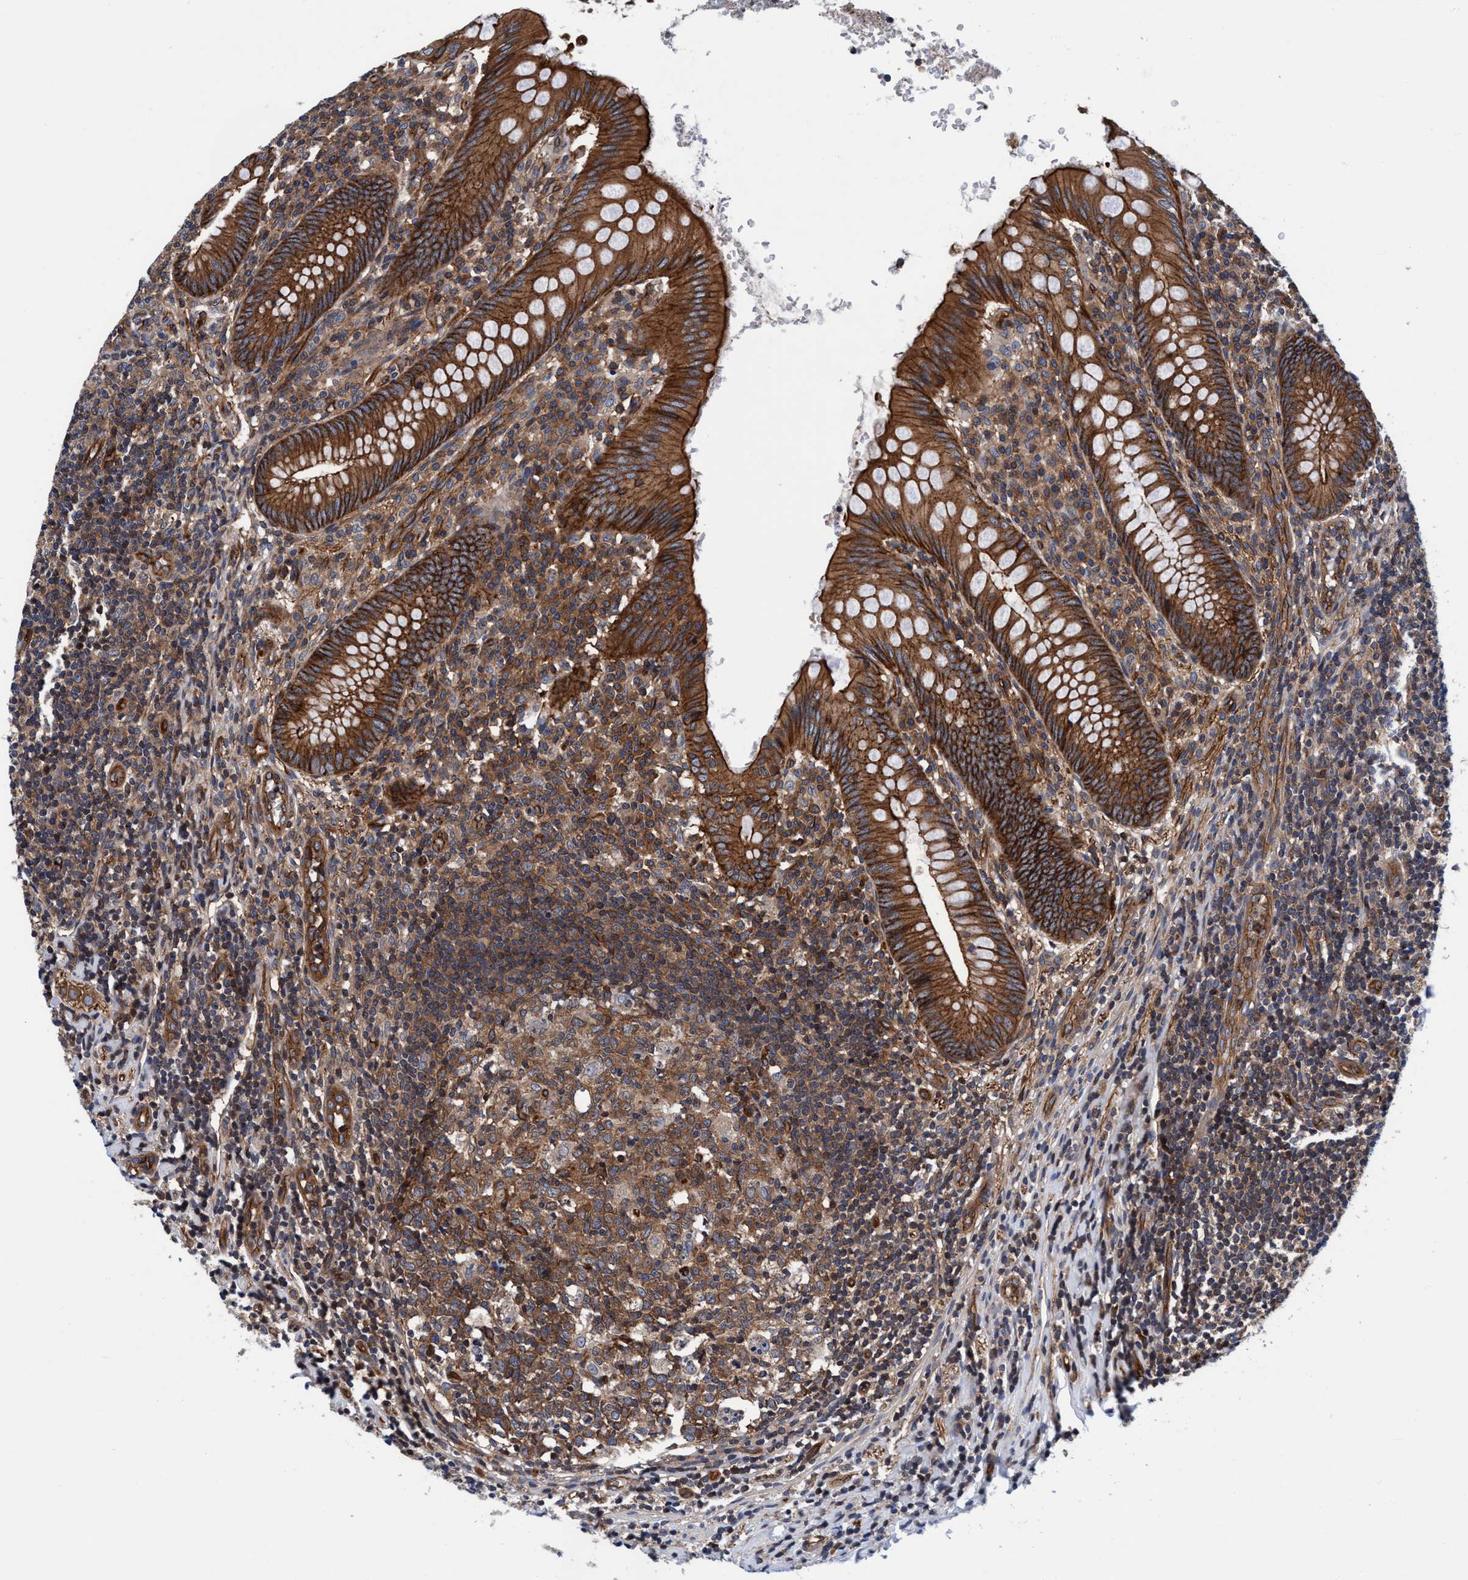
{"staining": {"intensity": "strong", "quantity": ">75%", "location": "cytoplasmic/membranous"}, "tissue": "appendix", "cell_type": "Glandular cells", "image_type": "normal", "snomed": [{"axis": "morphology", "description": "Normal tissue, NOS"}, {"axis": "topography", "description": "Appendix"}], "caption": "About >75% of glandular cells in benign human appendix demonstrate strong cytoplasmic/membranous protein expression as visualized by brown immunohistochemical staining.", "gene": "MCM3AP", "patient": {"sex": "male", "age": 8}}